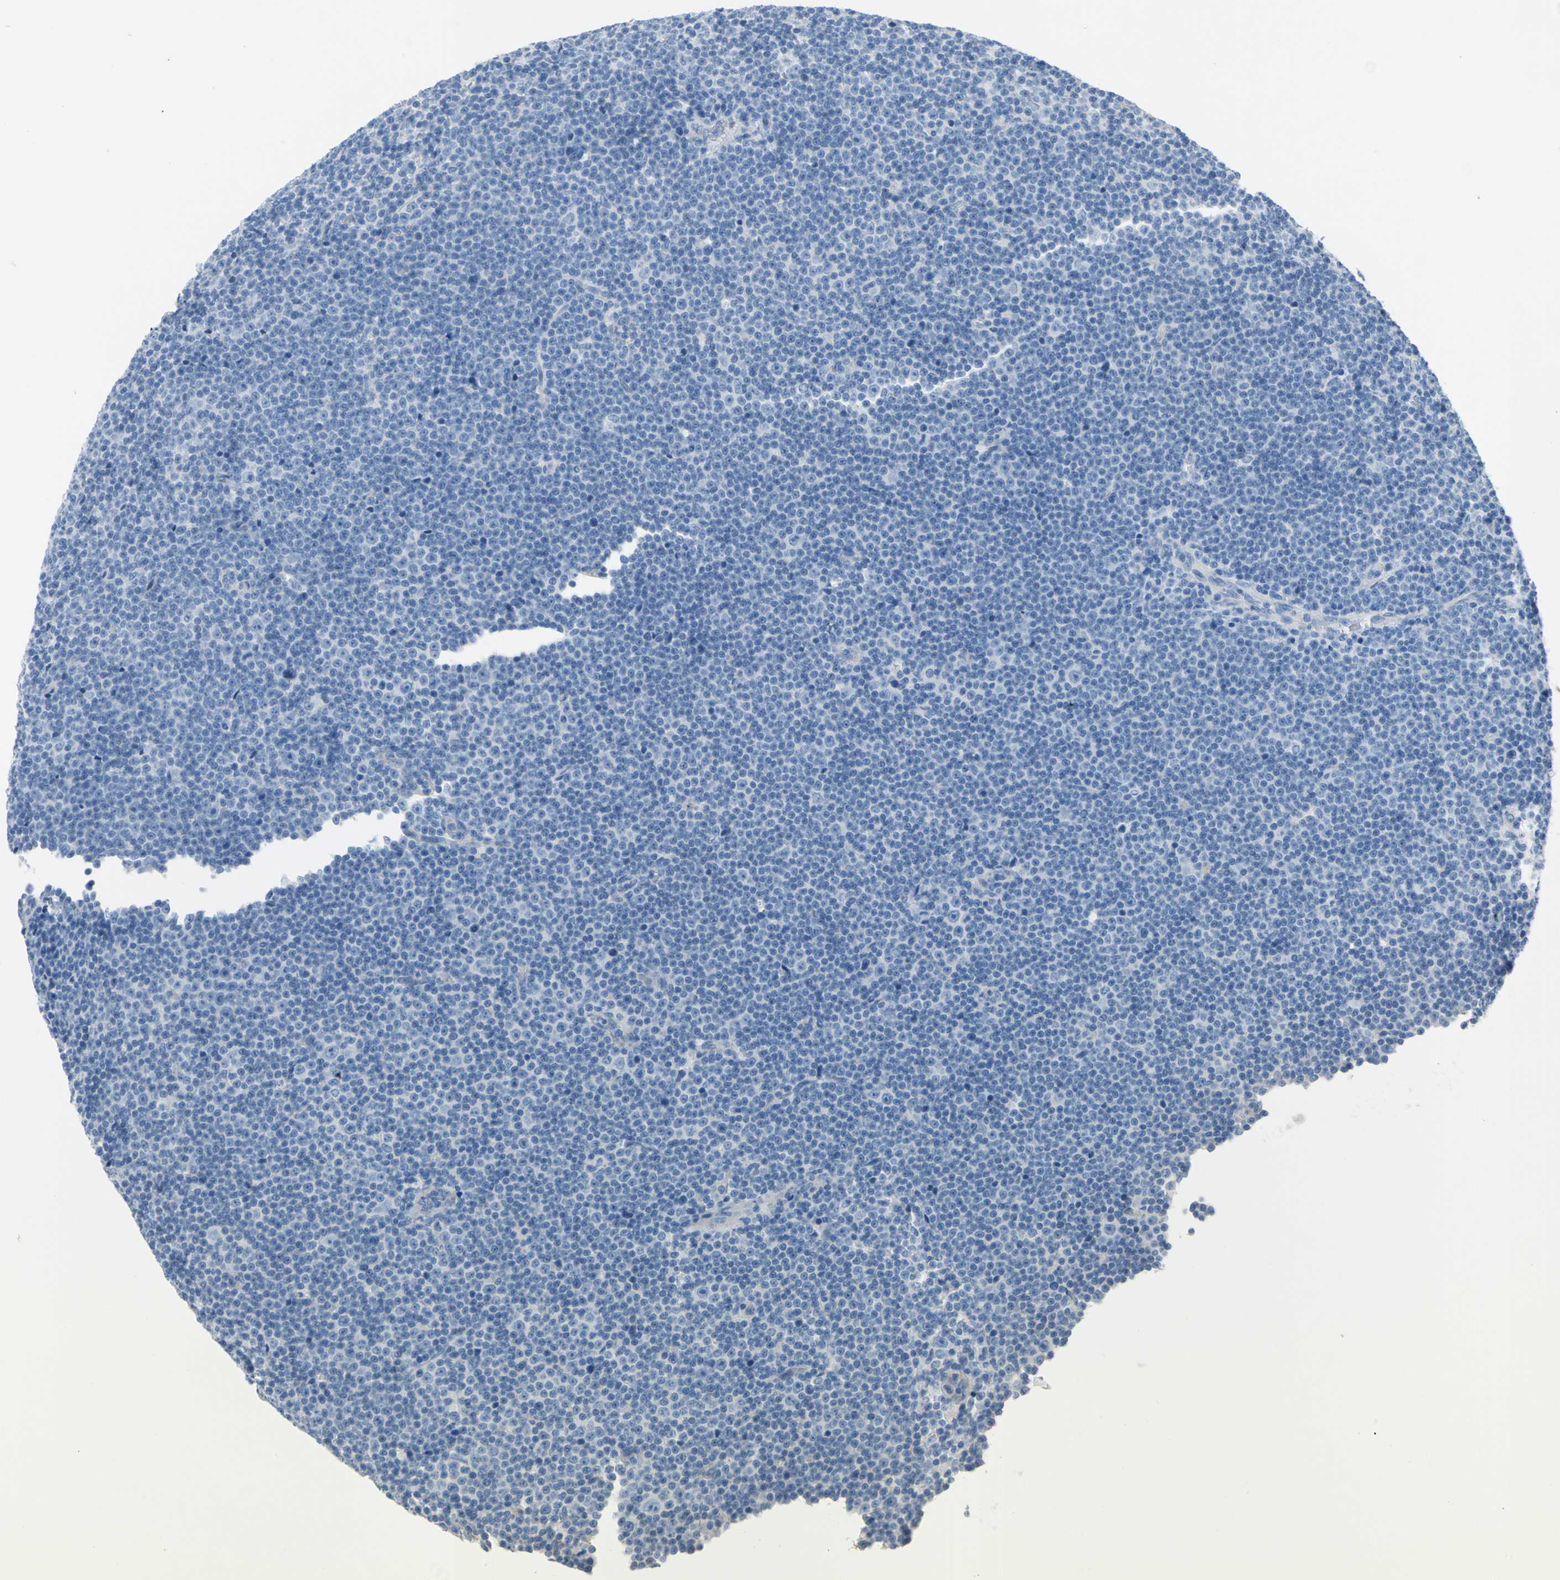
{"staining": {"intensity": "negative", "quantity": "none", "location": "none"}, "tissue": "lymphoma", "cell_type": "Tumor cells", "image_type": "cancer", "snomed": [{"axis": "morphology", "description": "Malignant lymphoma, non-Hodgkin's type, Low grade"}, {"axis": "topography", "description": "Lymph node"}], "caption": "The IHC photomicrograph has no significant staining in tumor cells of lymphoma tissue.", "gene": "BBOX1", "patient": {"sex": "female", "age": 67}}